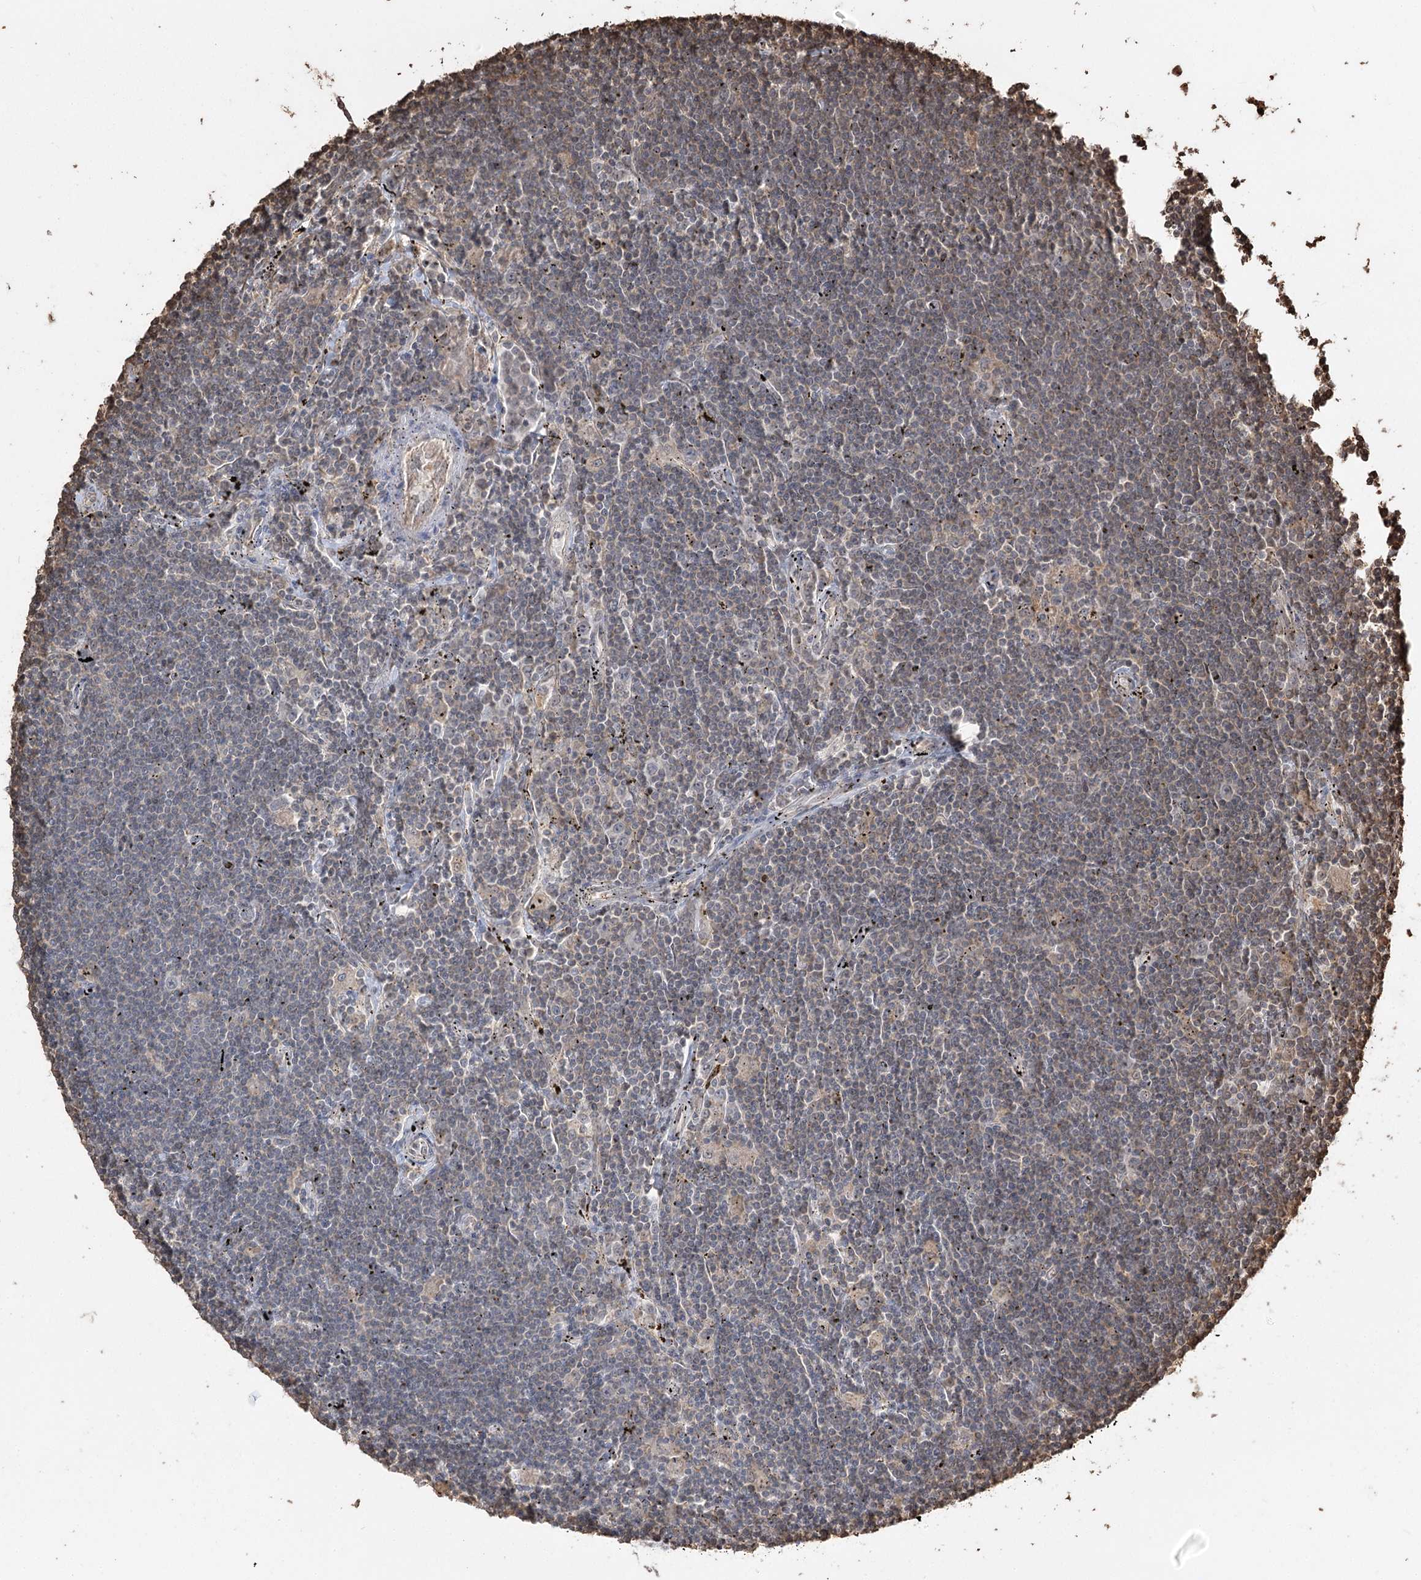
{"staining": {"intensity": "weak", "quantity": "25%-75%", "location": "cytoplasmic/membranous"}, "tissue": "lymphoma", "cell_type": "Tumor cells", "image_type": "cancer", "snomed": [{"axis": "morphology", "description": "Malignant lymphoma, non-Hodgkin's type, Low grade"}, {"axis": "topography", "description": "Spleen"}], "caption": "DAB immunohistochemical staining of human malignant lymphoma, non-Hodgkin's type (low-grade) exhibits weak cytoplasmic/membranous protein positivity in about 25%-75% of tumor cells.", "gene": "PLCH1", "patient": {"sex": "male", "age": 76}}